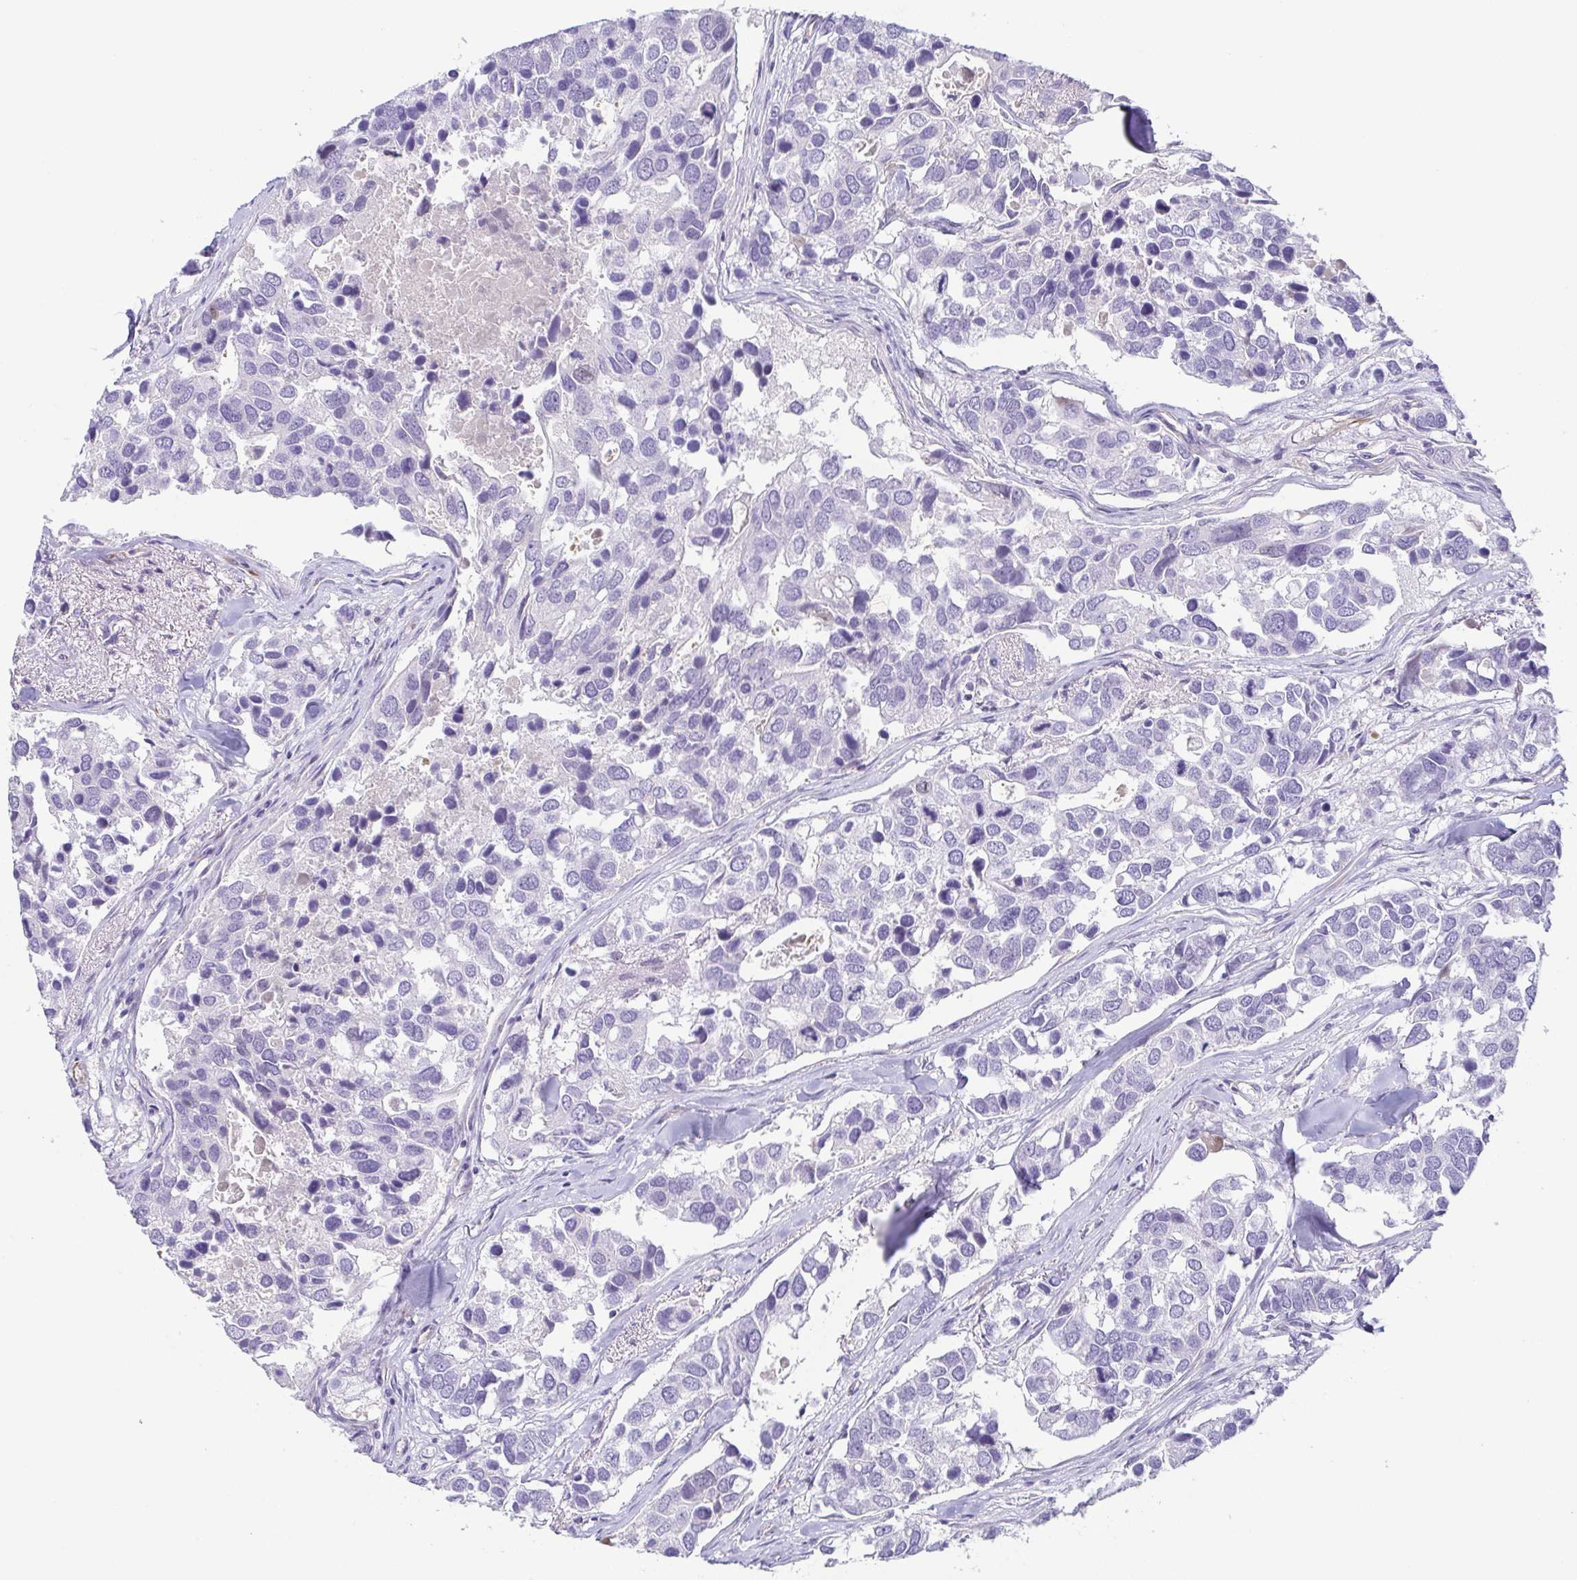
{"staining": {"intensity": "negative", "quantity": "none", "location": "none"}, "tissue": "breast cancer", "cell_type": "Tumor cells", "image_type": "cancer", "snomed": [{"axis": "morphology", "description": "Duct carcinoma"}, {"axis": "topography", "description": "Breast"}], "caption": "Photomicrograph shows no protein positivity in tumor cells of breast invasive ductal carcinoma tissue.", "gene": "COL17A1", "patient": {"sex": "female", "age": 83}}